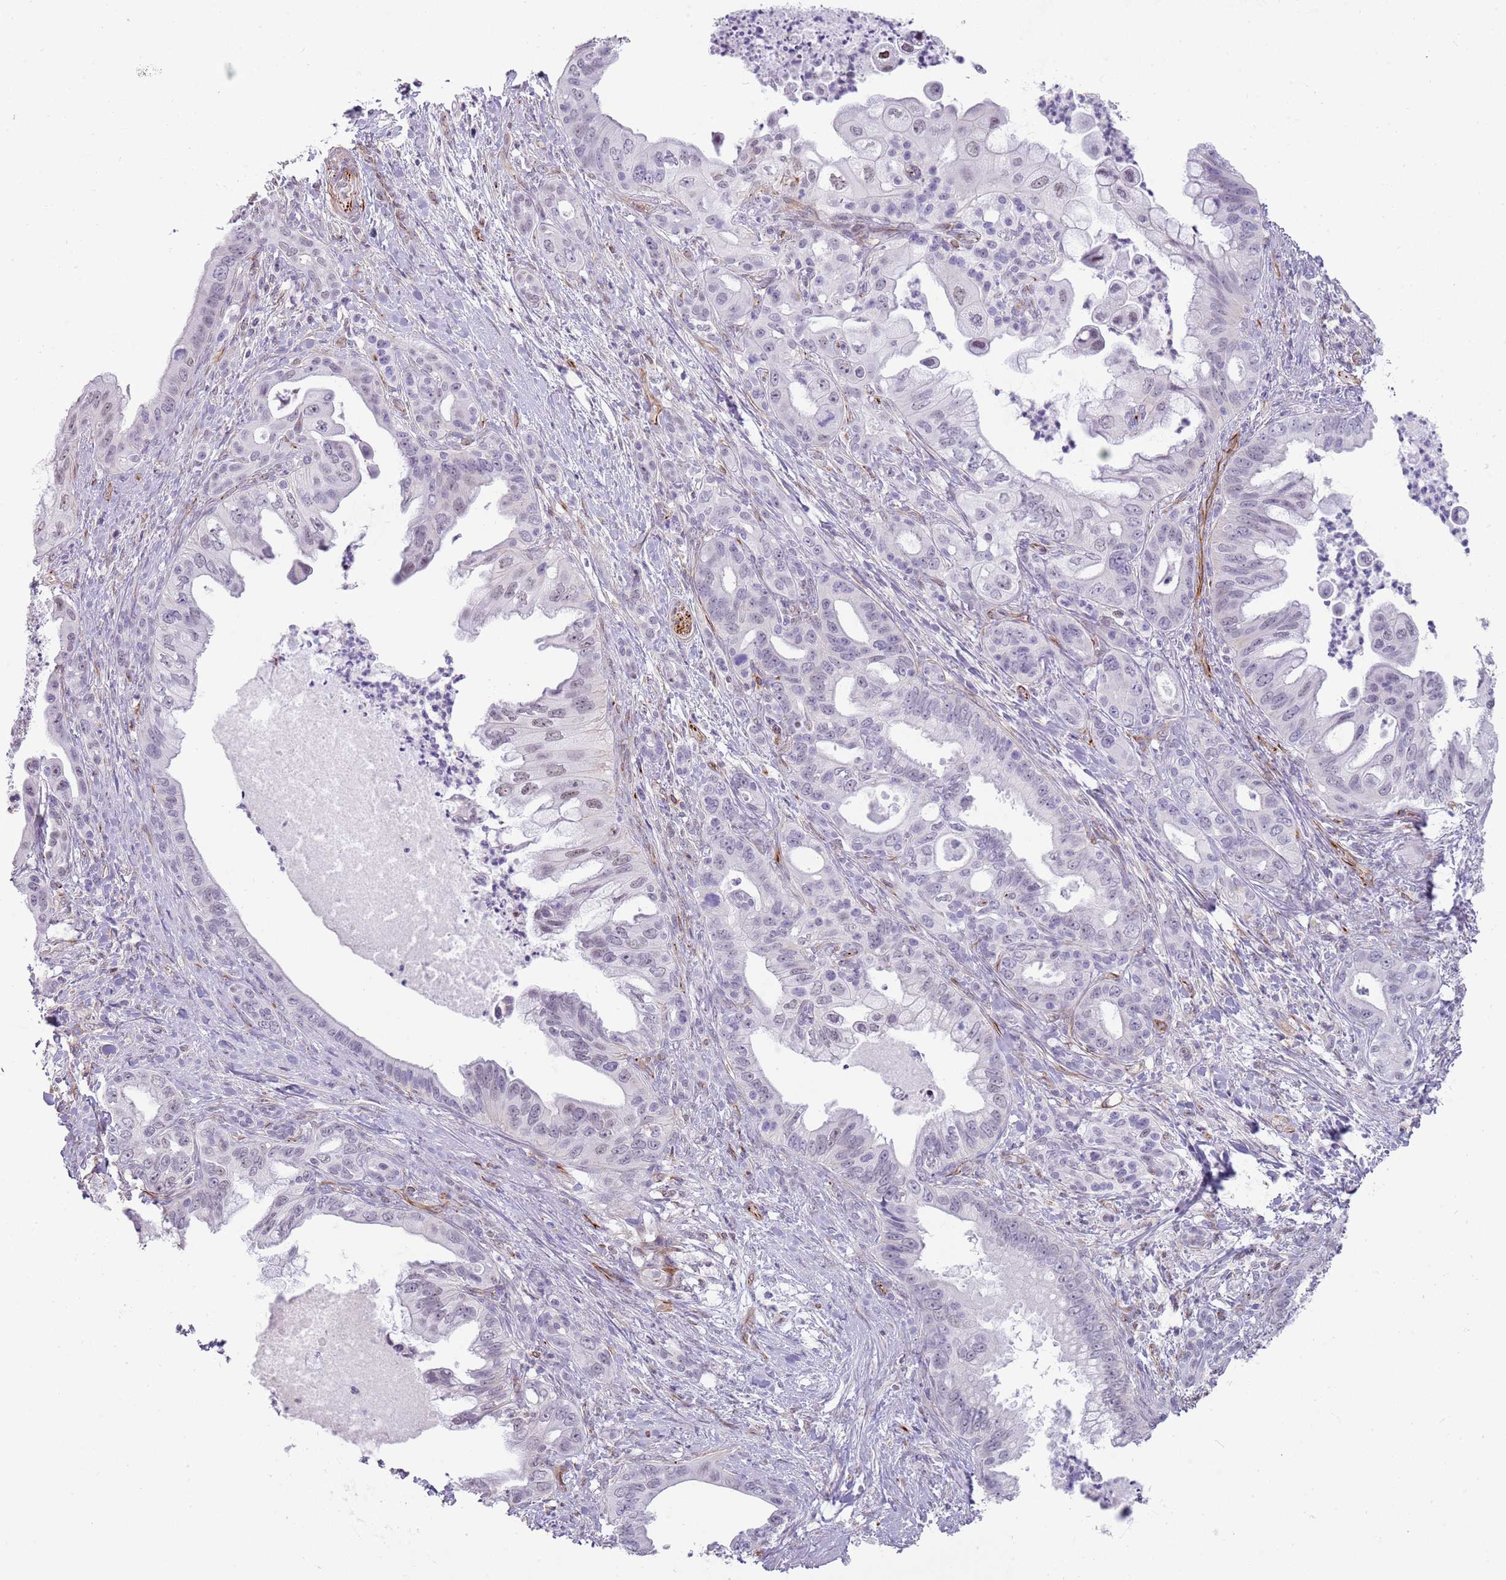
{"staining": {"intensity": "negative", "quantity": "none", "location": "none"}, "tissue": "pancreatic cancer", "cell_type": "Tumor cells", "image_type": "cancer", "snomed": [{"axis": "morphology", "description": "Adenocarcinoma, NOS"}, {"axis": "topography", "description": "Pancreas"}], "caption": "Tumor cells are negative for brown protein staining in pancreatic adenocarcinoma.", "gene": "NBPF3", "patient": {"sex": "male", "age": 58}}